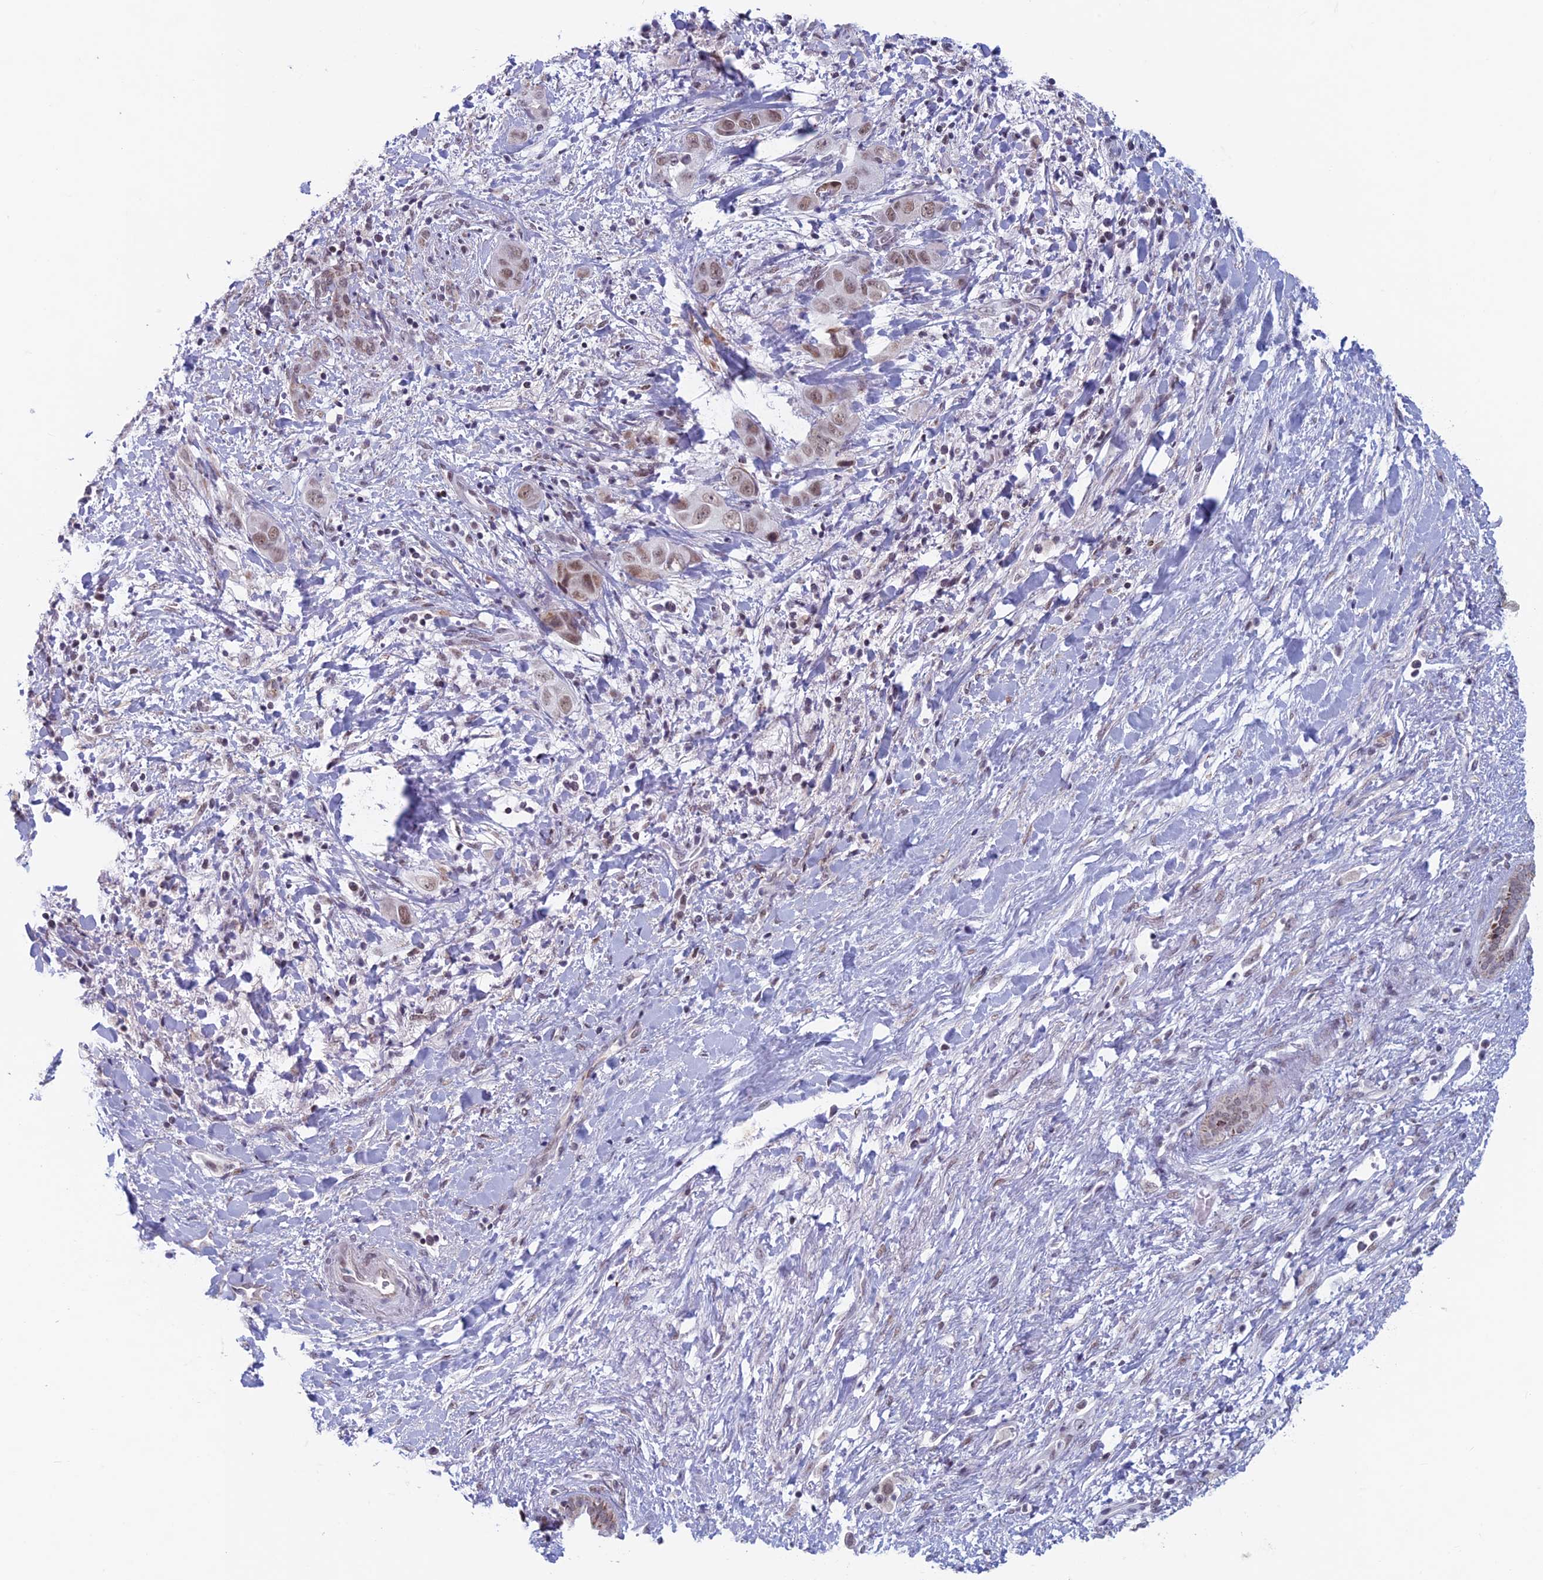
{"staining": {"intensity": "weak", "quantity": ">75%", "location": "nuclear"}, "tissue": "liver cancer", "cell_type": "Tumor cells", "image_type": "cancer", "snomed": [{"axis": "morphology", "description": "Cholangiocarcinoma"}, {"axis": "topography", "description": "Liver"}], "caption": "Immunohistochemical staining of liver cholangiocarcinoma exhibits low levels of weak nuclear protein staining in about >75% of tumor cells.", "gene": "ASH2L", "patient": {"sex": "female", "age": 52}}